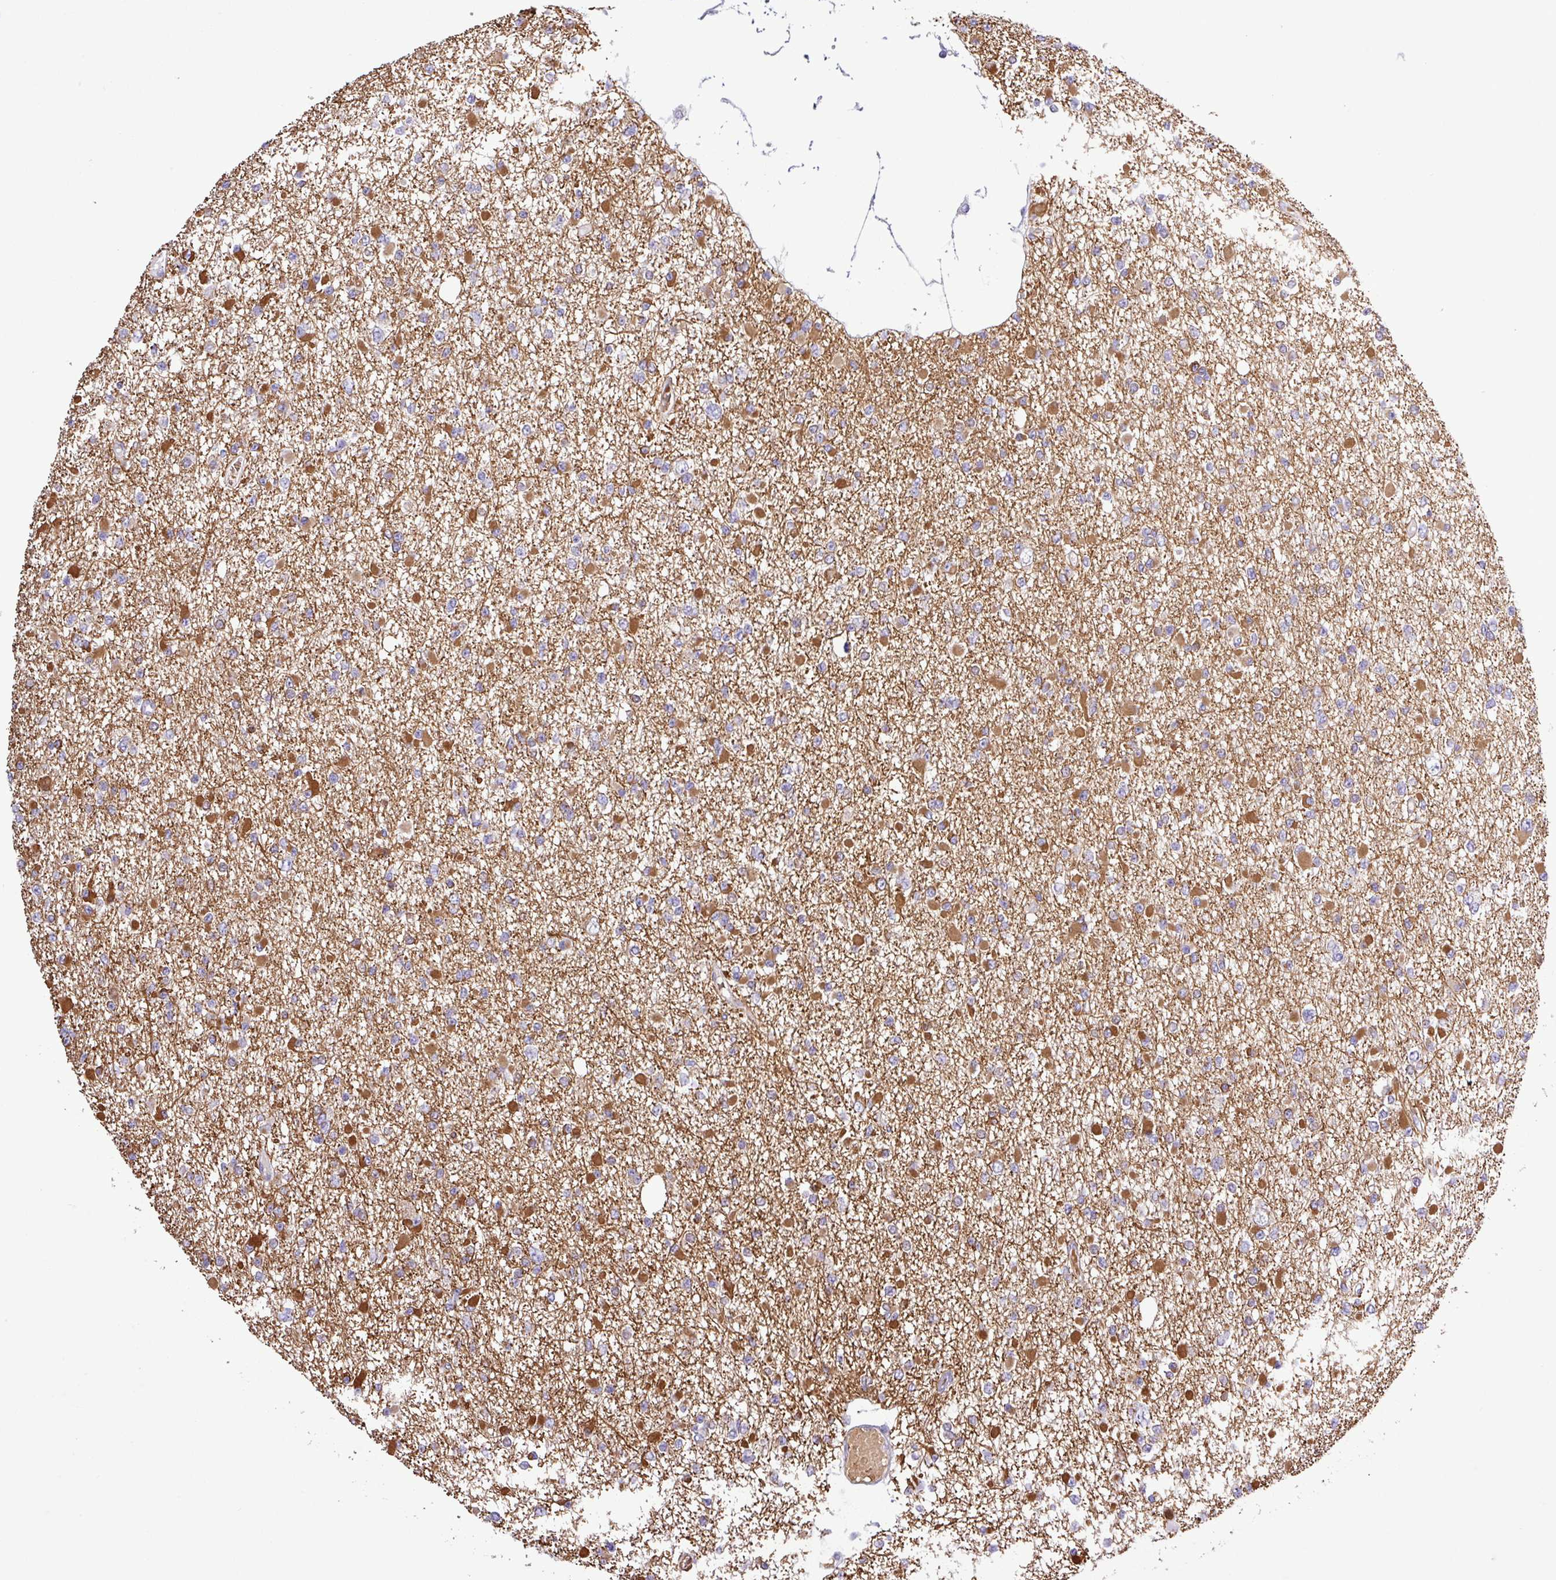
{"staining": {"intensity": "moderate", "quantity": "25%-75%", "location": "cytoplasmic/membranous"}, "tissue": "glioma", "cell_type": "Tumor cells", "image_type": "cancer", "snomed": [{"axis": "morphology", "description": "Glioma, malignant, Low grade"}, {"axis": "topography", "description": "Brain"}], "caption": "A brown stain highlights moderate cytoplasmic/membranous expression of a protein in malignant low-grade glioma tumor cells.", "gene": "MGAT4B", "patient": {"sex": "female", "age": 22}}